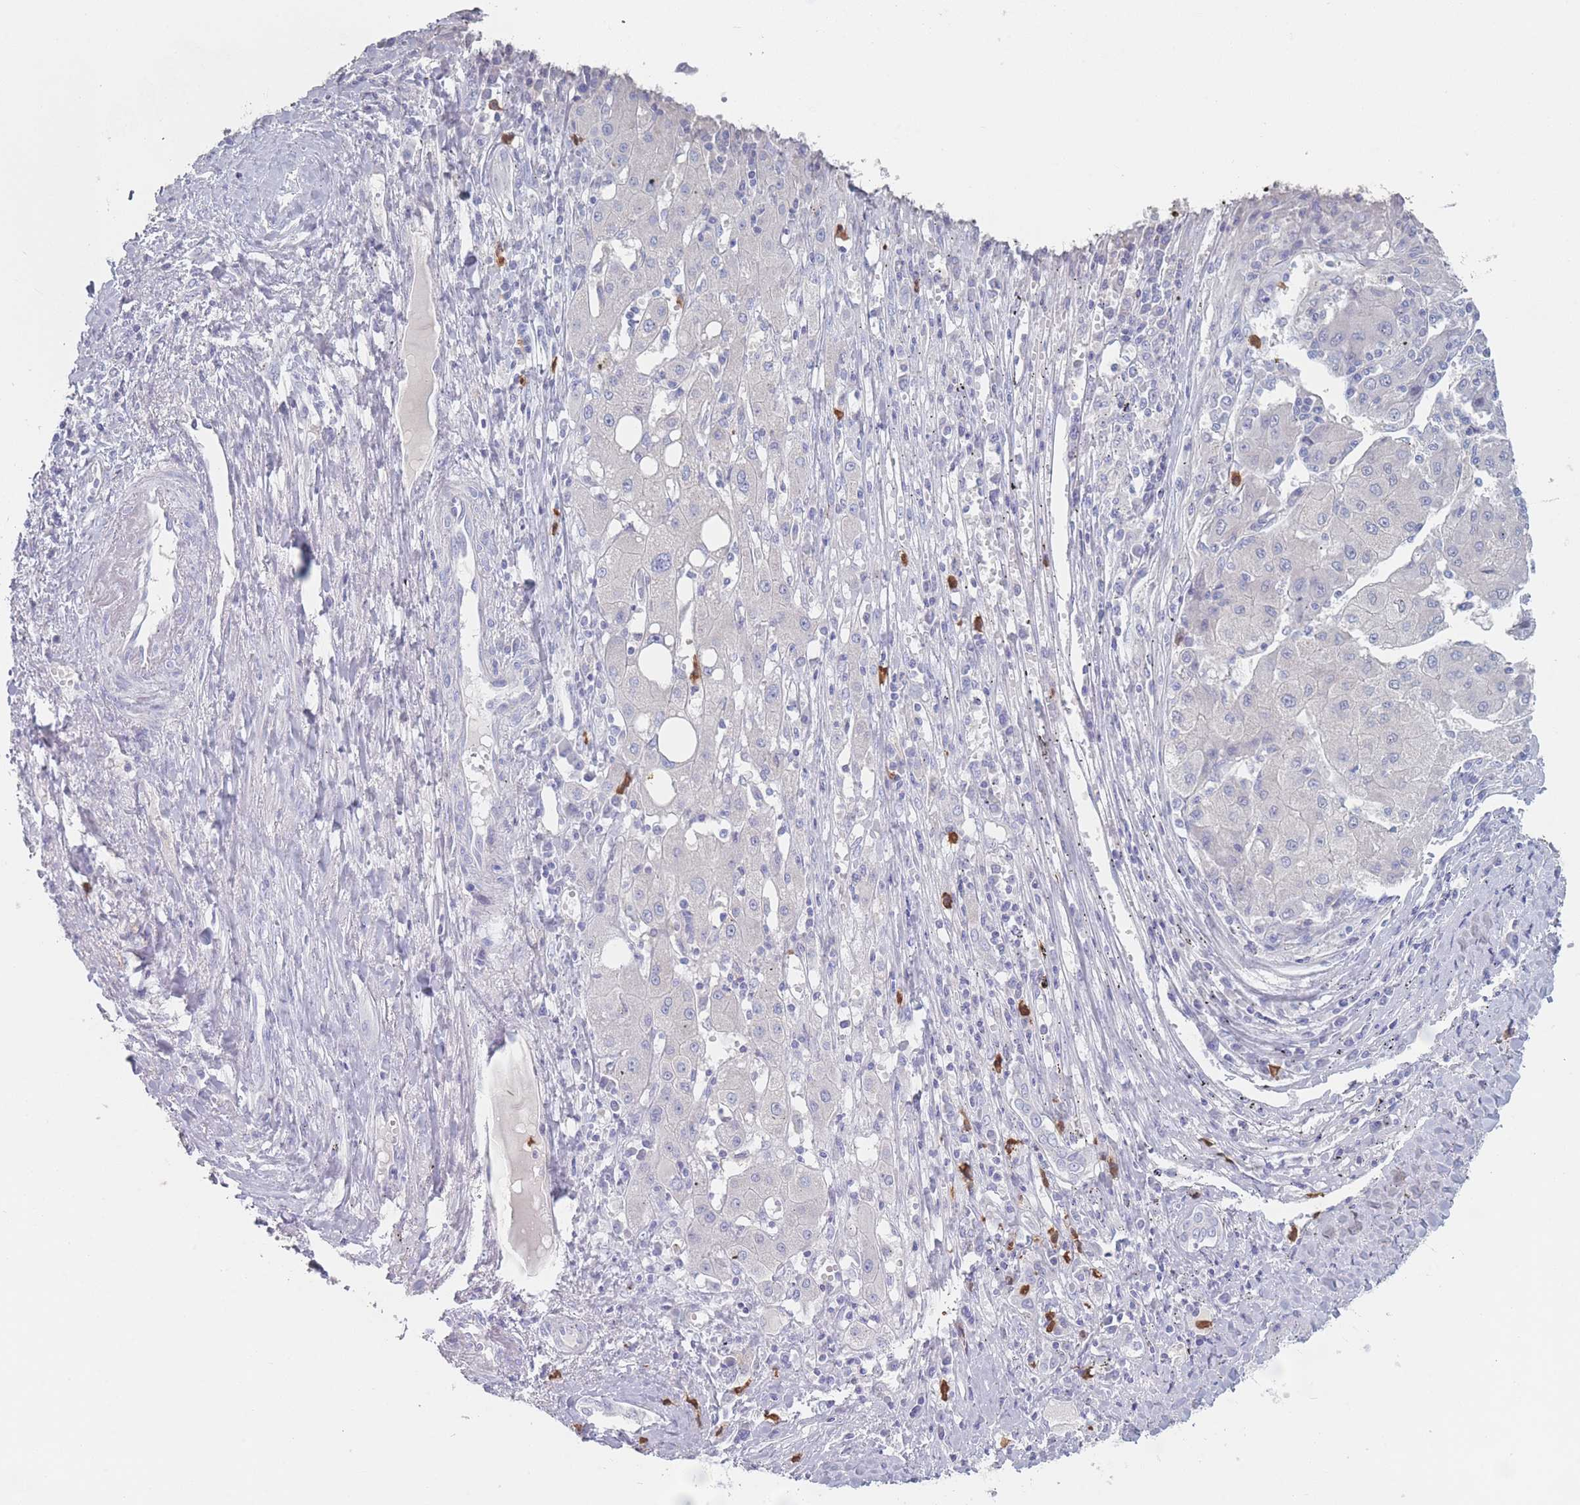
{"staining": {"intensity": "negative", "quantity": "none", "location": "none"}, "tissue": "liver cancer", "cell_type": "Tumor cells", "image_type": "cancer", "snomed": [{"axis": "morphology", "description": "Carcinoma, Hepatocellular, NOS"}, {"axis": "topography", "description": "Liver"}], "caption": "Histopathology image shows no protein staining in tumor cells of liver hepatocellular carcinoma tissue. (Stains: DAB (3,3'-diaminobenzidine) immunohistochemistry (IHC) with hematoxylin counter stain, Microscopy: brightfield microscopy at high magnification).", "gene": "ATP1A3", "patient": {"sex": "male", "age": 72}}